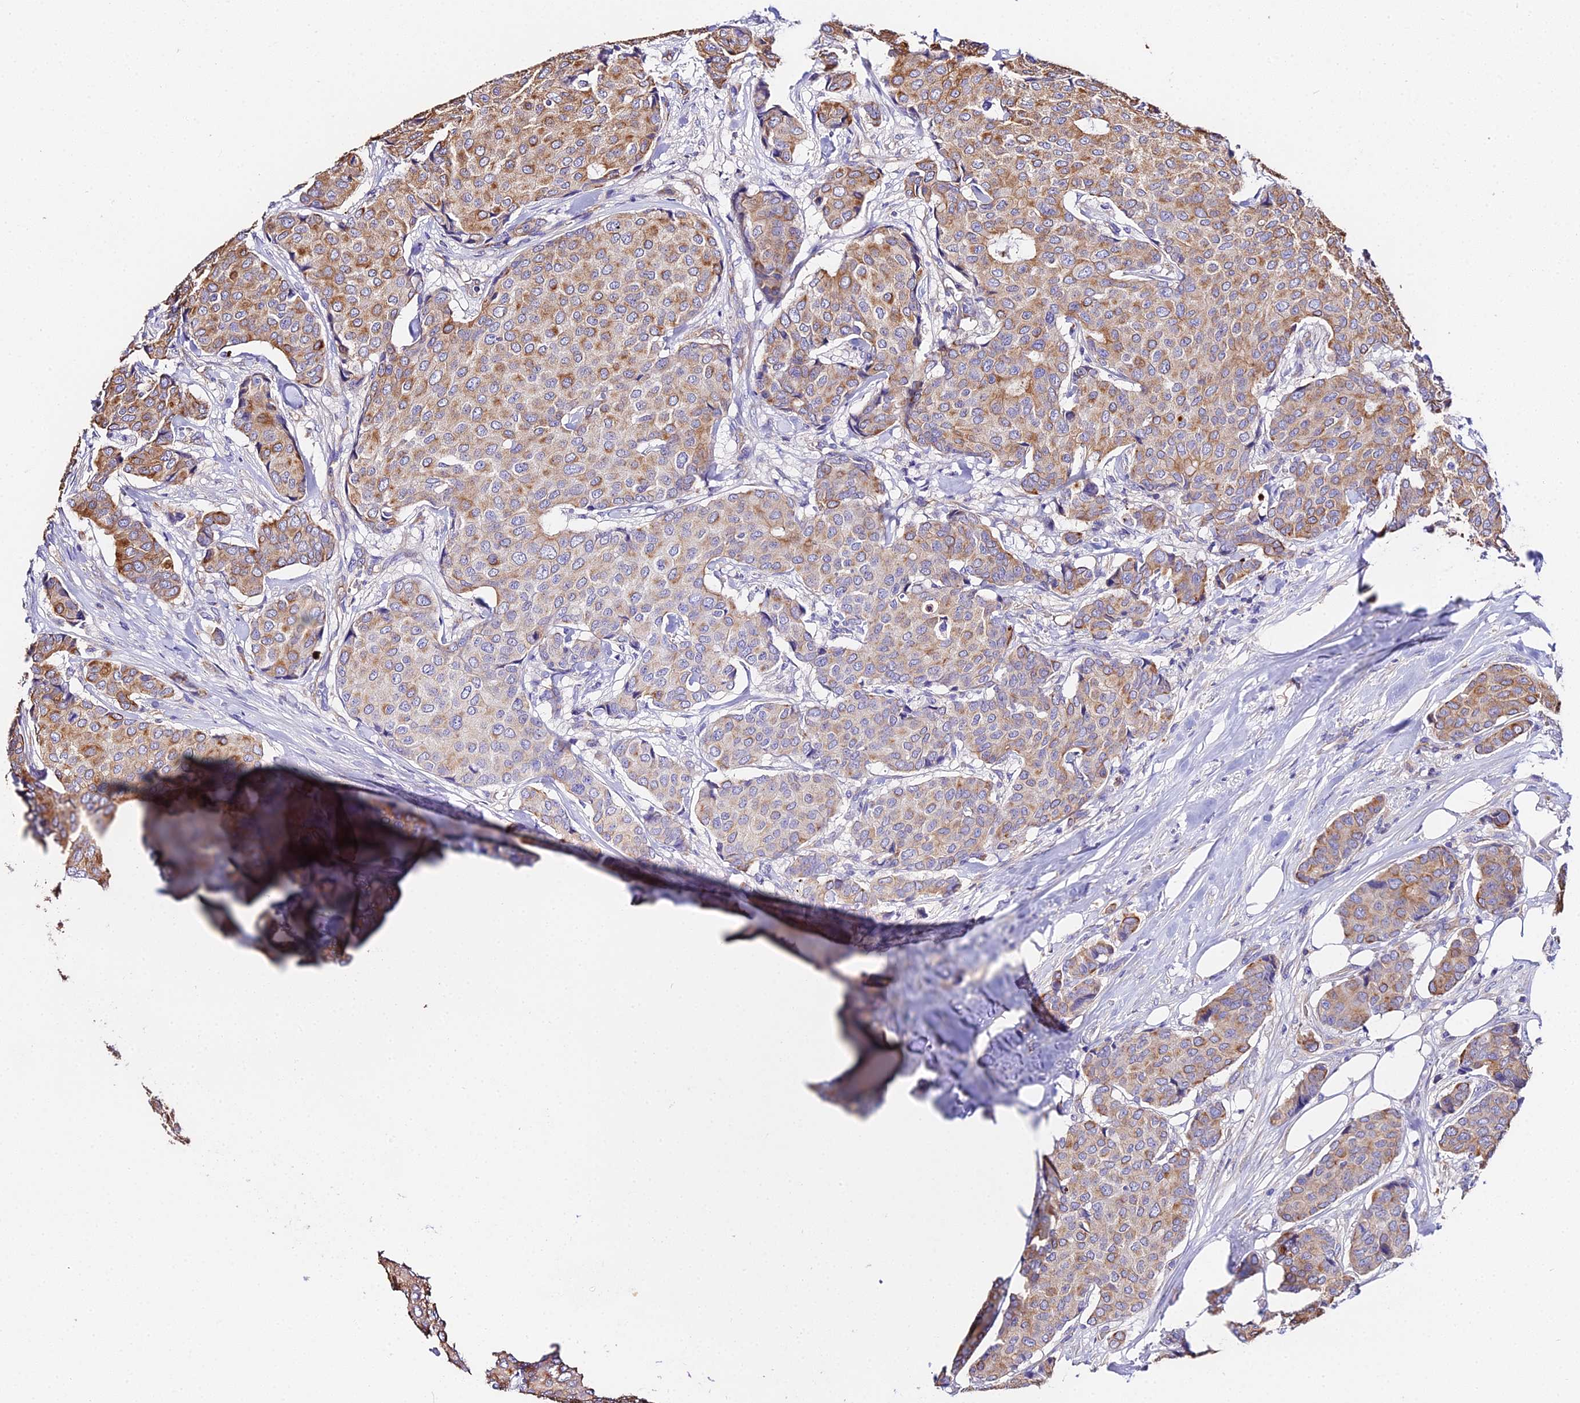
{"staining": {"intensity": "moderate", "quantity": ">75%", "location": "cytoplasmic/membranous"}, "tissue": "breast cancer", "cell_type": "Tumor cells", "image_type": "cancer", "snomed": [{"axis": "morphology", "description": "Duct carcinoma"}, {"axis": "topography", "description": "Breast"}], "caption": "Infiltrating ductal carcinoma (breast) tissue shows moderate cytoplasmic/membranous staining in approximately >75% of tumor cells The staining is performed using DAB brown chromogen to label protein expression. The nuclei are counter-stained blue using hematoxylin.", "gene": "DAW1", "patient": {"sex": "female", "age": 75}}